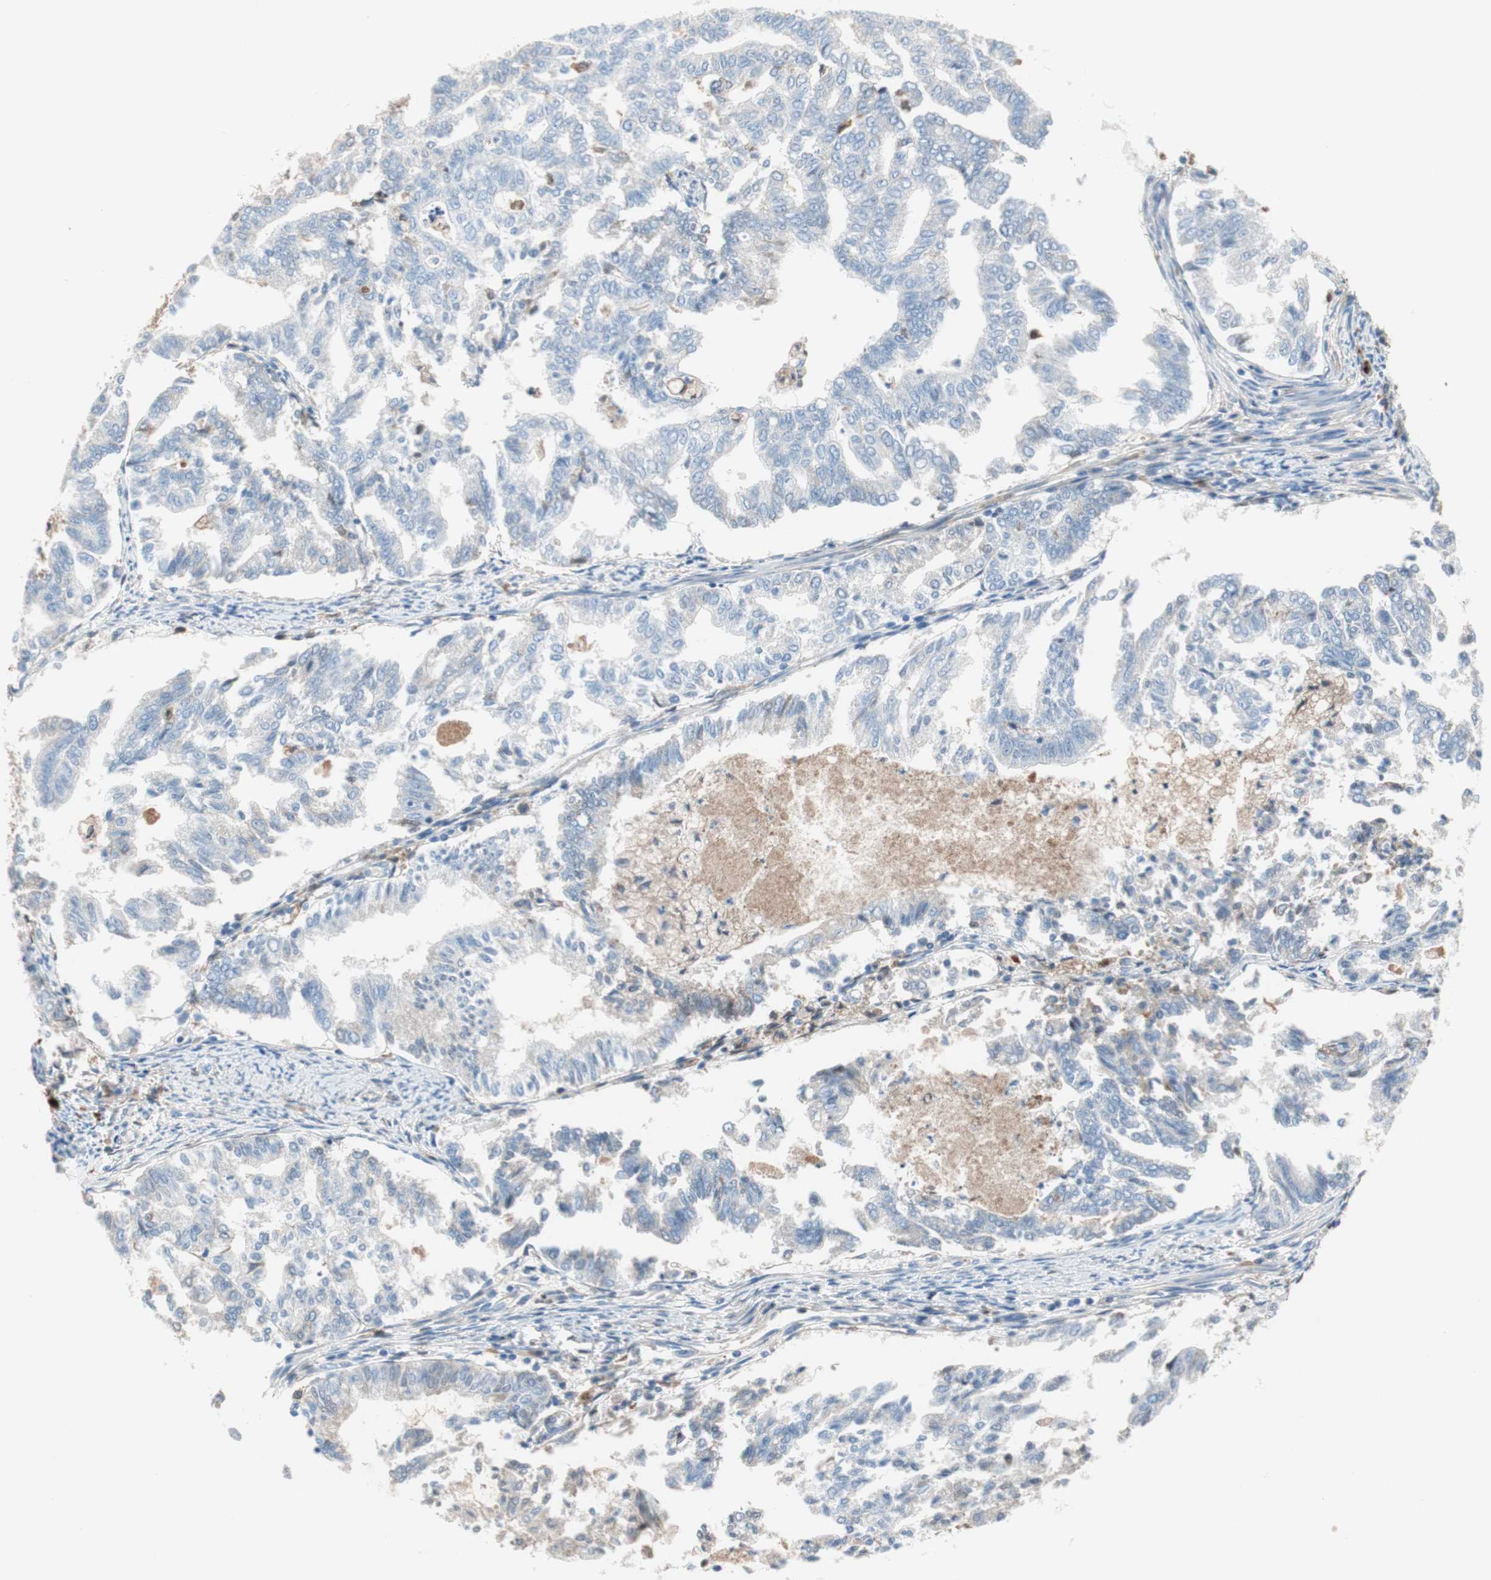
{"staining": {"intensity": "negative", "quantity": "none", "location": "none"}, "tissue": "endometrial cancer", "cell_type": "Tumor cells", "image_type": "cancer", "snomed": [{"axis": "morphology", "description": "Adenocarcinoma, NOS"}, {"axis": "topography", "description": "Endometrium"}], "caption": "High power microscopy image of an immunohistochemistry (IHC) image of endometrial cancer (adenocarcinoma), revealing no significant expression in tumor cells. (DAB IHC with hematoxylin counter stain).", "gene": "RBP4", "patient": {"sex": "female", "age": 79}}